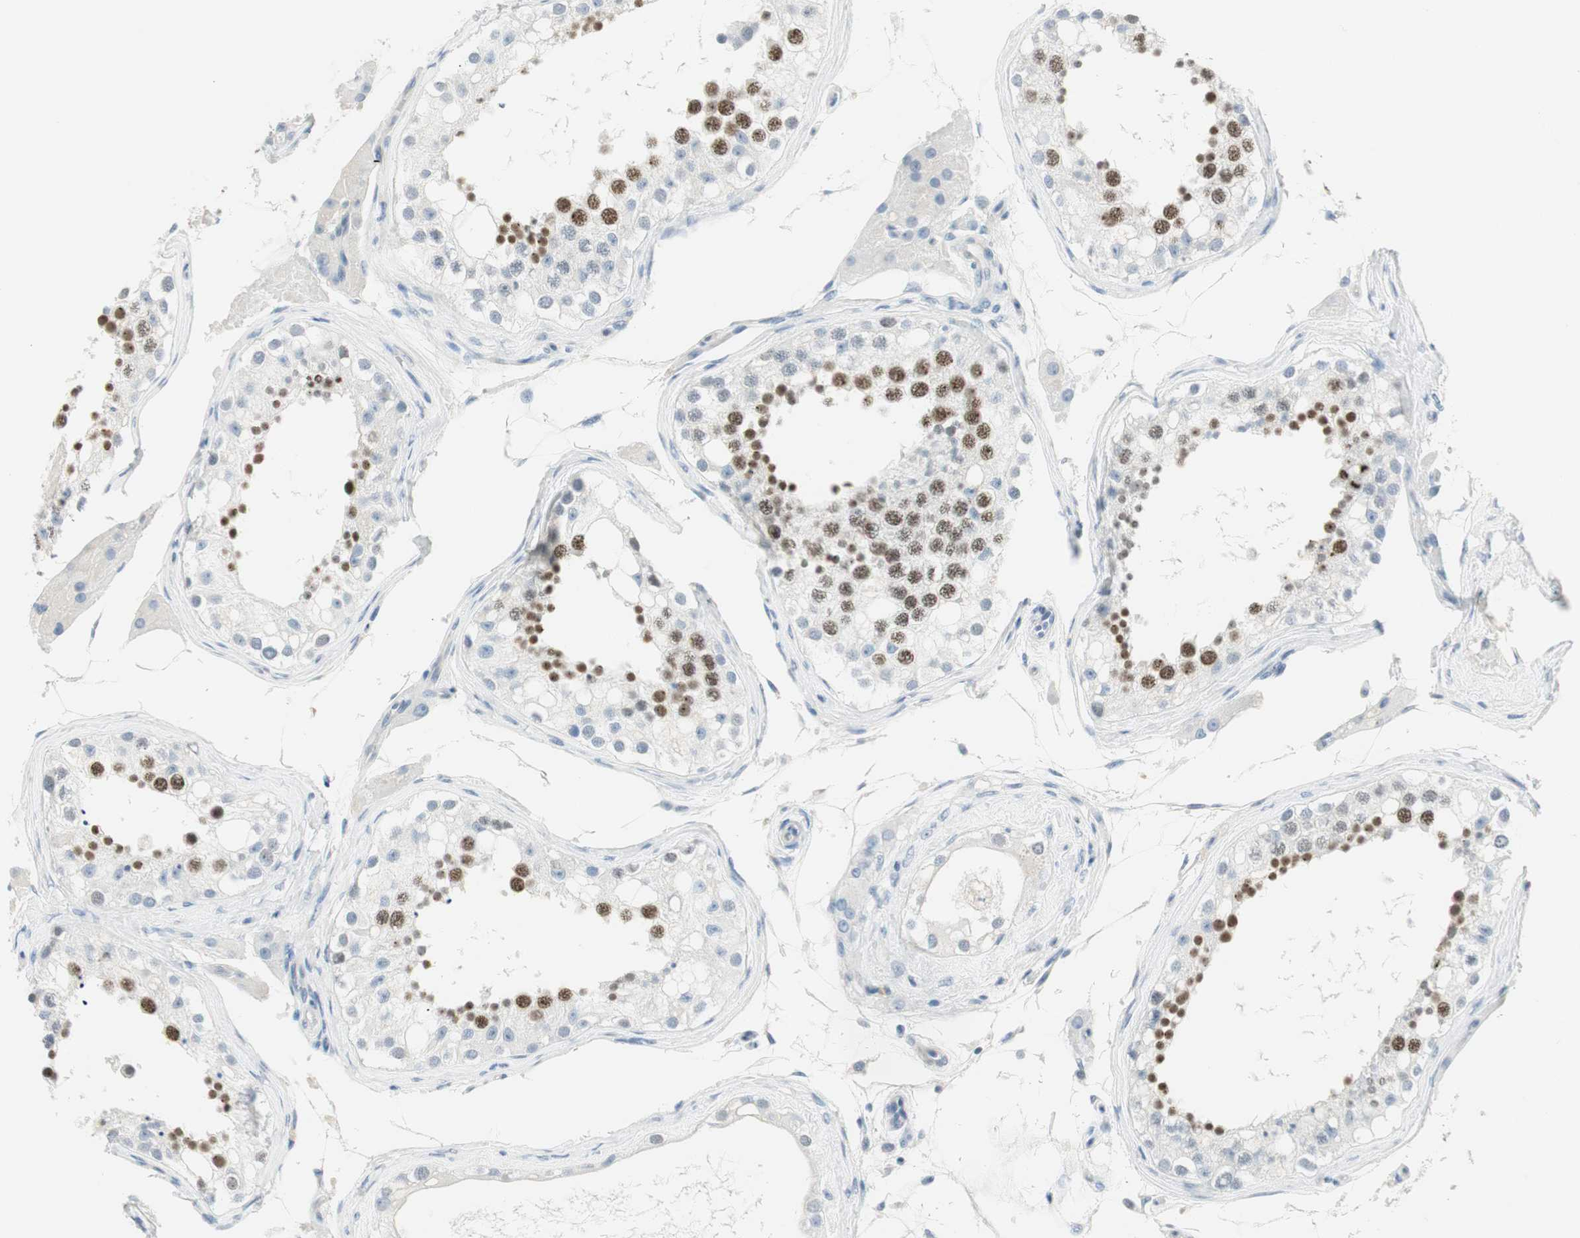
{"staining": {"intensity": "strong", "quantity": "25%-75%", "location": "nuclear"}, "tissue": "testis", "cell_type": "Cells in seminiferous ducts", "image_type": "normal", "snomed": [{"axis": "morphology", "description": "Normal tissue, NOS"}, {"axis": "topography", "description": "Testis"}], "caption": "Strong nuclear protein expression is appreciated in about 25%-75% of cells in seminiferous ducts in testis.", "gene": "MLLT10", "patient": {"sex": "male", "age": 68}}